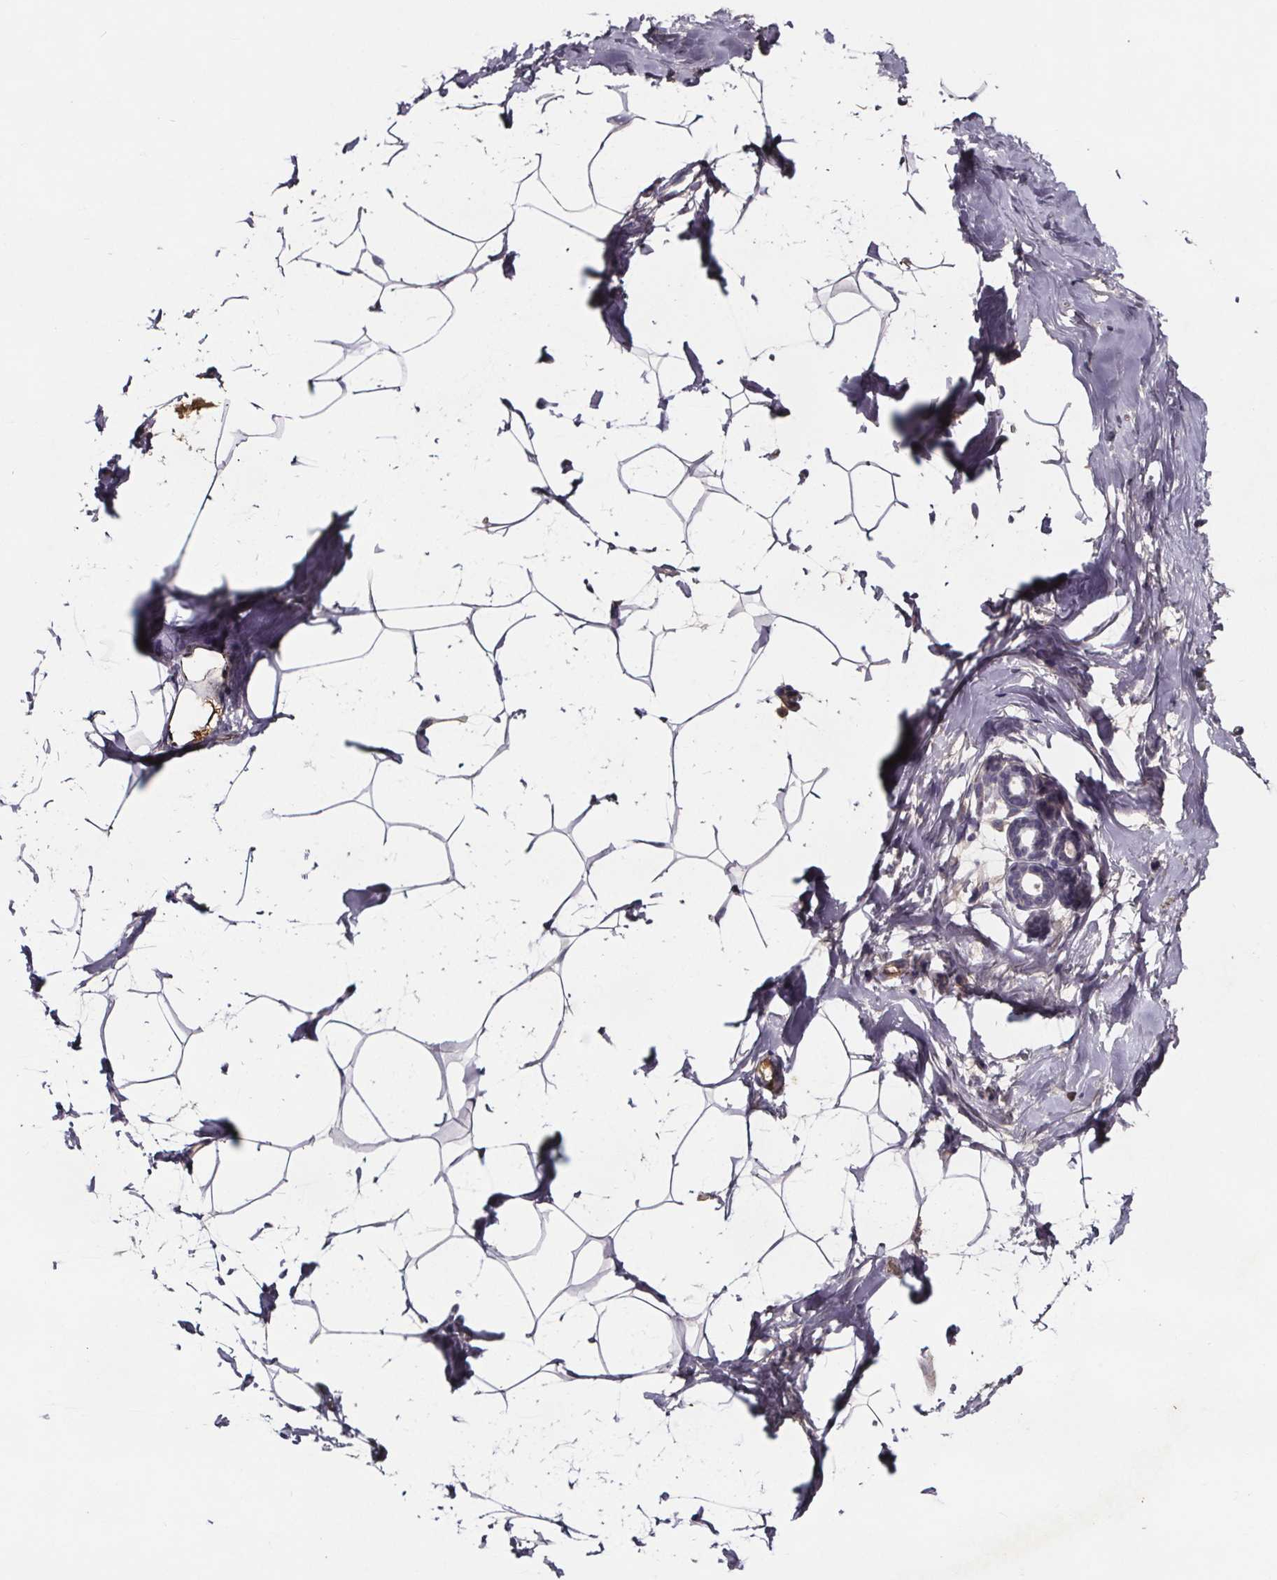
{"staining": {"intensity": "negative", "quantity": "none", "location": "none"}, "tissue": "breast", "cell_type": "Adipocytes", "image_type": "normal", "snomed": [{"axis": "morphology", "description": "Normal tissue, NOS"}, {"axis": "topography", "description": "Breast"}], "caption": "Immunohistochemical staining of benign breast demonstrates no significant positivity in adipocytes. Nuclei are stained in blue.", "gene": "NPHP4", "patient": {"sex": "female", "age": 32}}